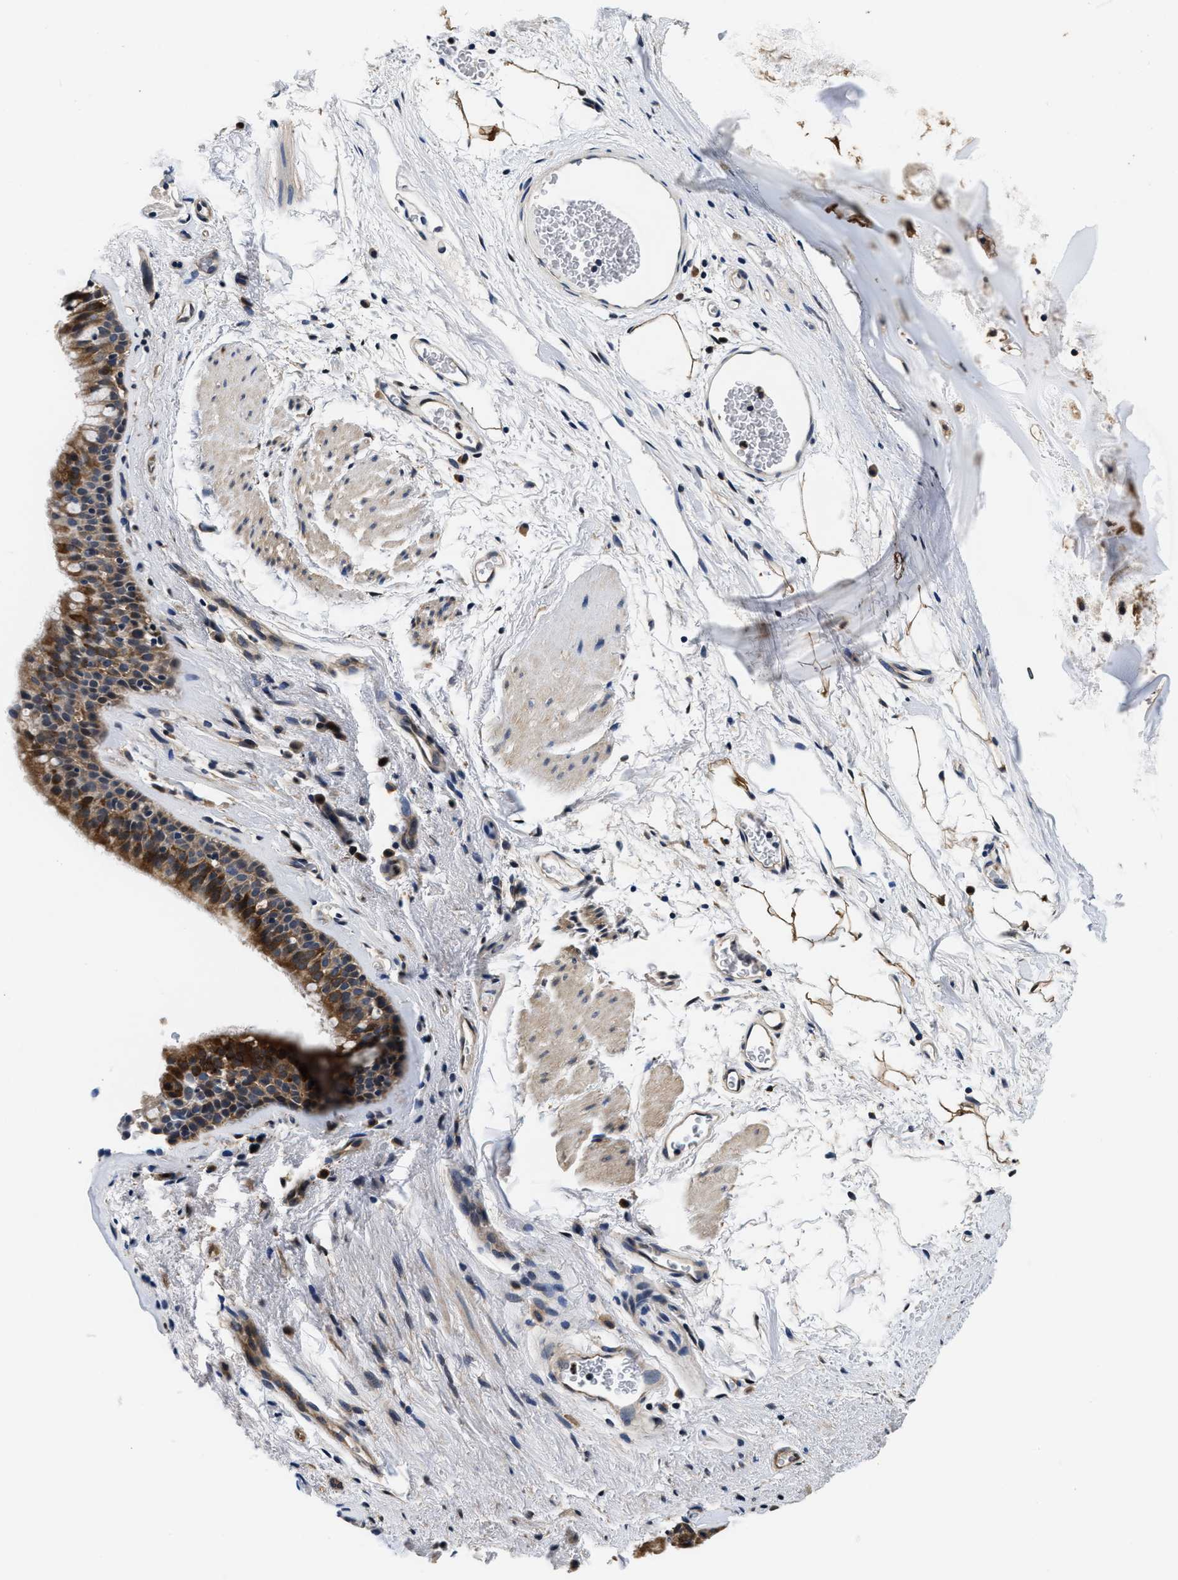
{"staining": {"intensity": "moderate", "quantity": ">75%", "location": "cytoplasmic/membranous"}, "tissue": "bronchus", "cell_type": "Respiratory epithelial cells", "image_type": "normal", "snomed": [{"axis": "morphology", "description": "Normal tissue, NOS"}, {"axis": "topography", "description": "Cartilage tissue"}, {"axis": "topography", "description": "Bronchus"}], "caption": "This photomicrograph reveals normal bronchus stained with immunohistochemistry to label a protein in brown. The cytoplasmic/membranous of respiratory epithelial cells show moderate positivity for the protein. Nuclei are counter-stained blue.", "gene": "PHPT1", "patient": {"sex": "female", "age": 53}}